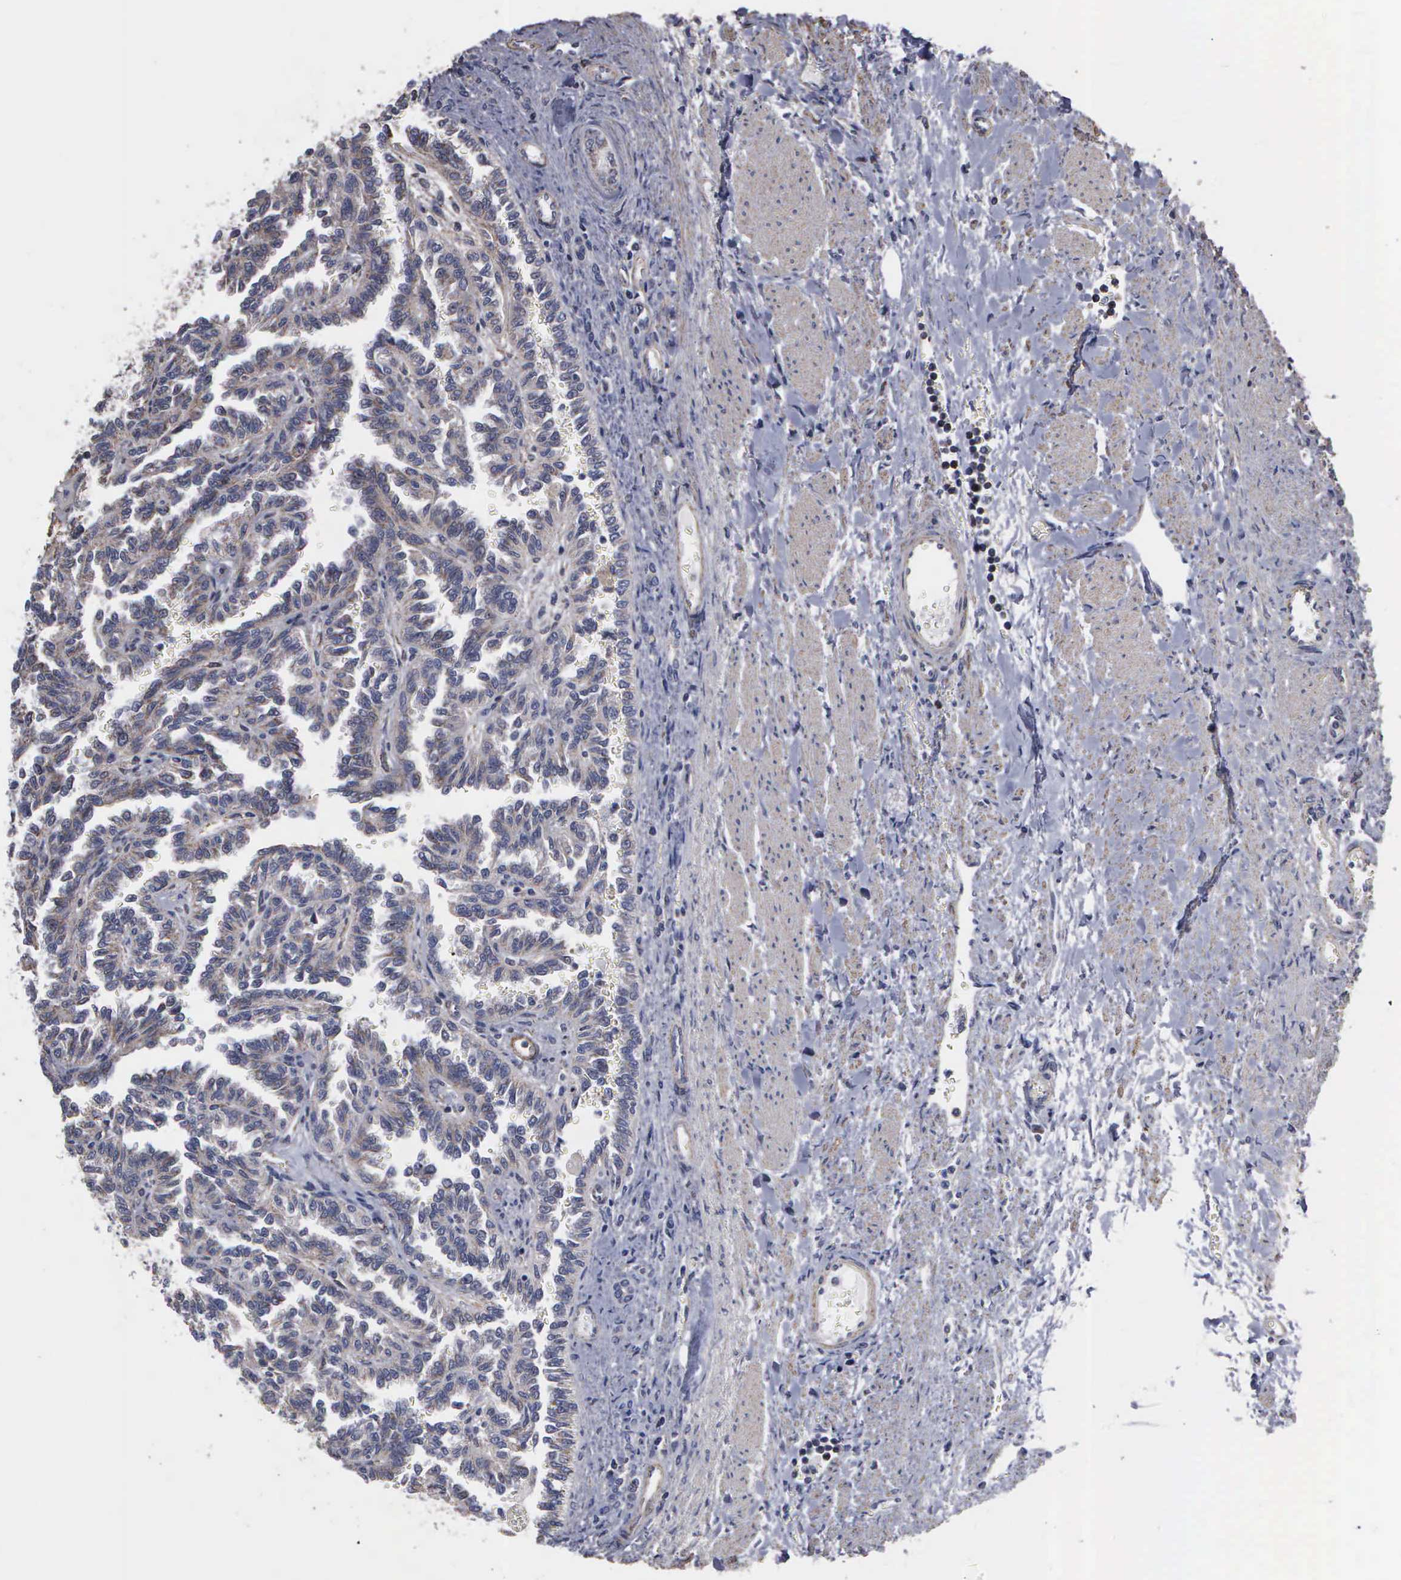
{"staining": {"intensity": "weak", "quantity": "25%-75%", "location": "cytoplasmic/membranous"}, "tissue": "renal cancer", "cell_type": "Tumor cells", "image_type": "cancer", "snomed": [{"axis": "morphology", "description": "Inflammation, NOS"}, {"axis": "morphology", "description": "Adenocarcinoma, NOS"}, {"axis": "topography", "description": "Kidney"}], "caption": "The image reveals staining of renal cancer (adenocarcinoma), revealing weak cytoplasmic/membranous protein expression (brown color) within tumor cells.", "gene": "NGDN", "patient": {"sex": "male", "age": 68}}